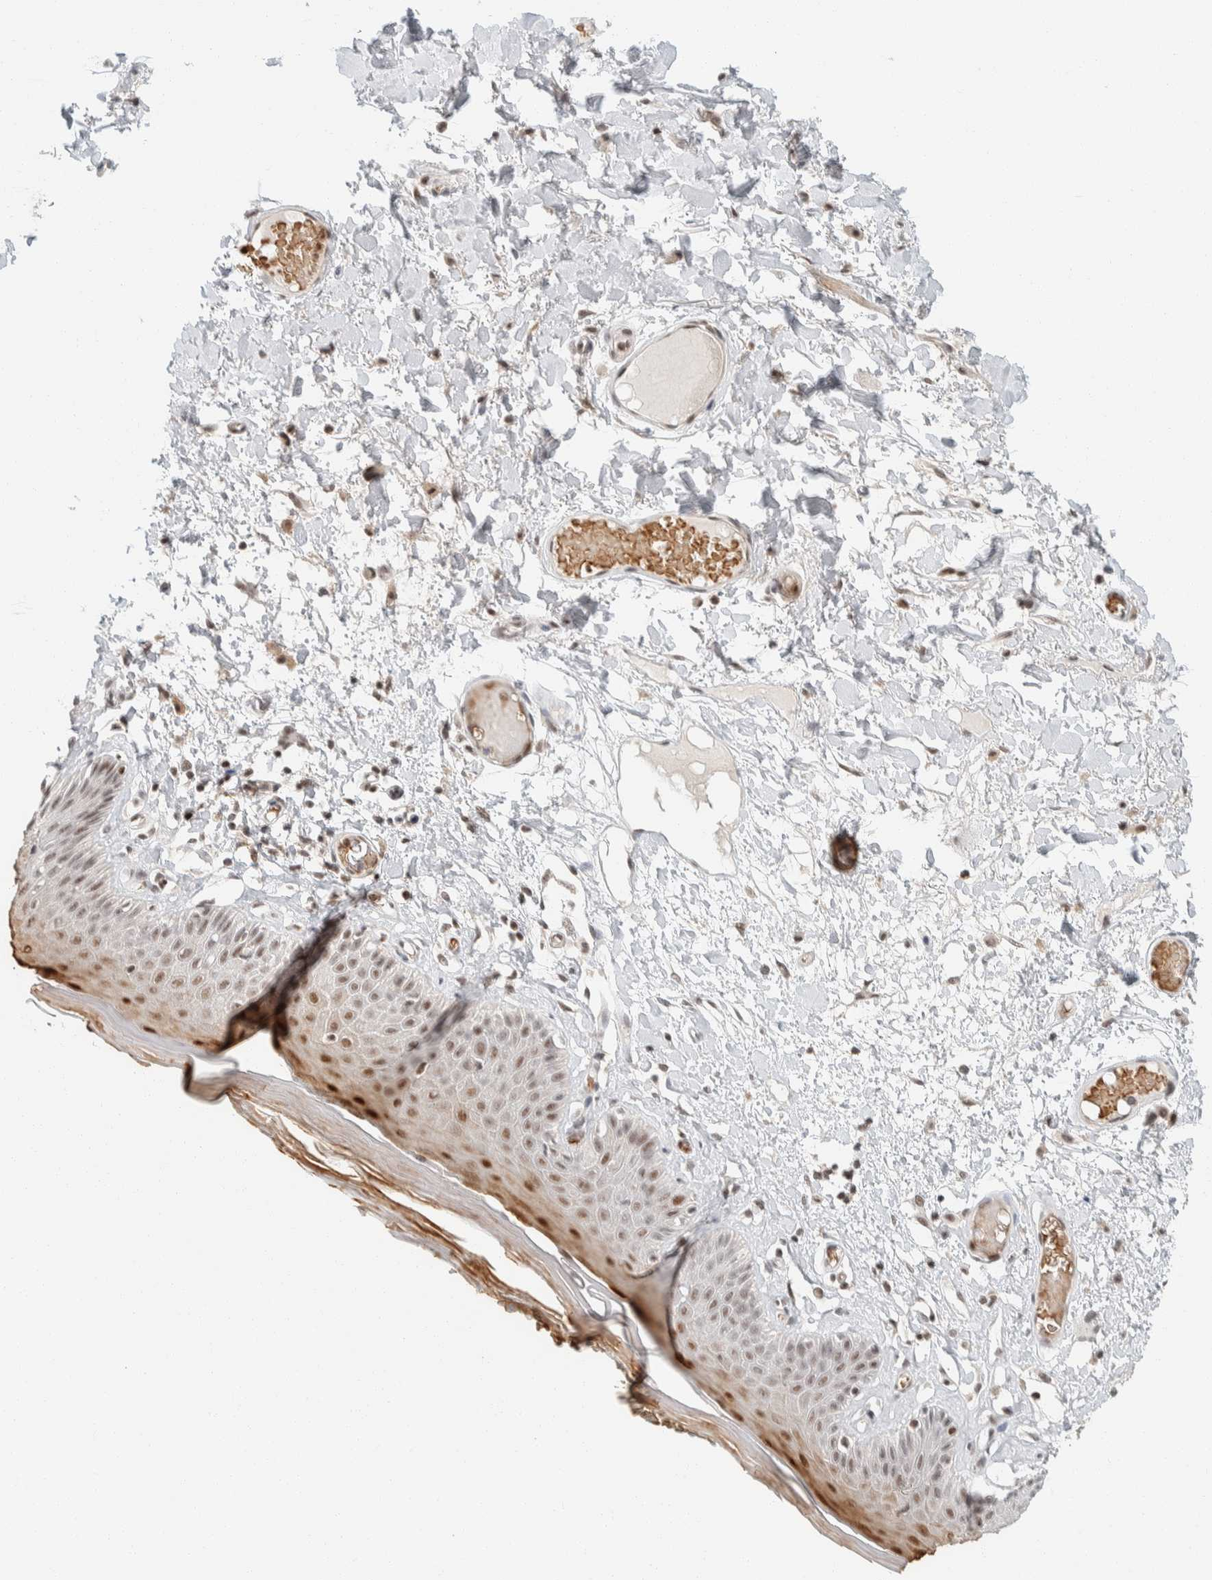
{"staining": {"intensity": "moderate", "quantity": "25%-75%", "location": "nuclear"}, "tissue": "skin", "cell_type": "Epidermal cells", "image_type": "normal", "snomed": [{"axis": "morphology", "description": "Normal tissue, NOS"}, {"axis": "topography", "description": "Vulva"}], "caption": "The micrograph exhibits staining of benign skin, revealing moderate nuclear protein positivity (brown color) within epidermal cells. The staining was performed using DAB (3,3'-diaminobenzidine) to visualize the protein expression in brown, while the nuclei were stained in blue with hematoxylin (Magnification: 20x).", "gene": "ZBTB2", "patient": {"sex": "female", "age": 73}}